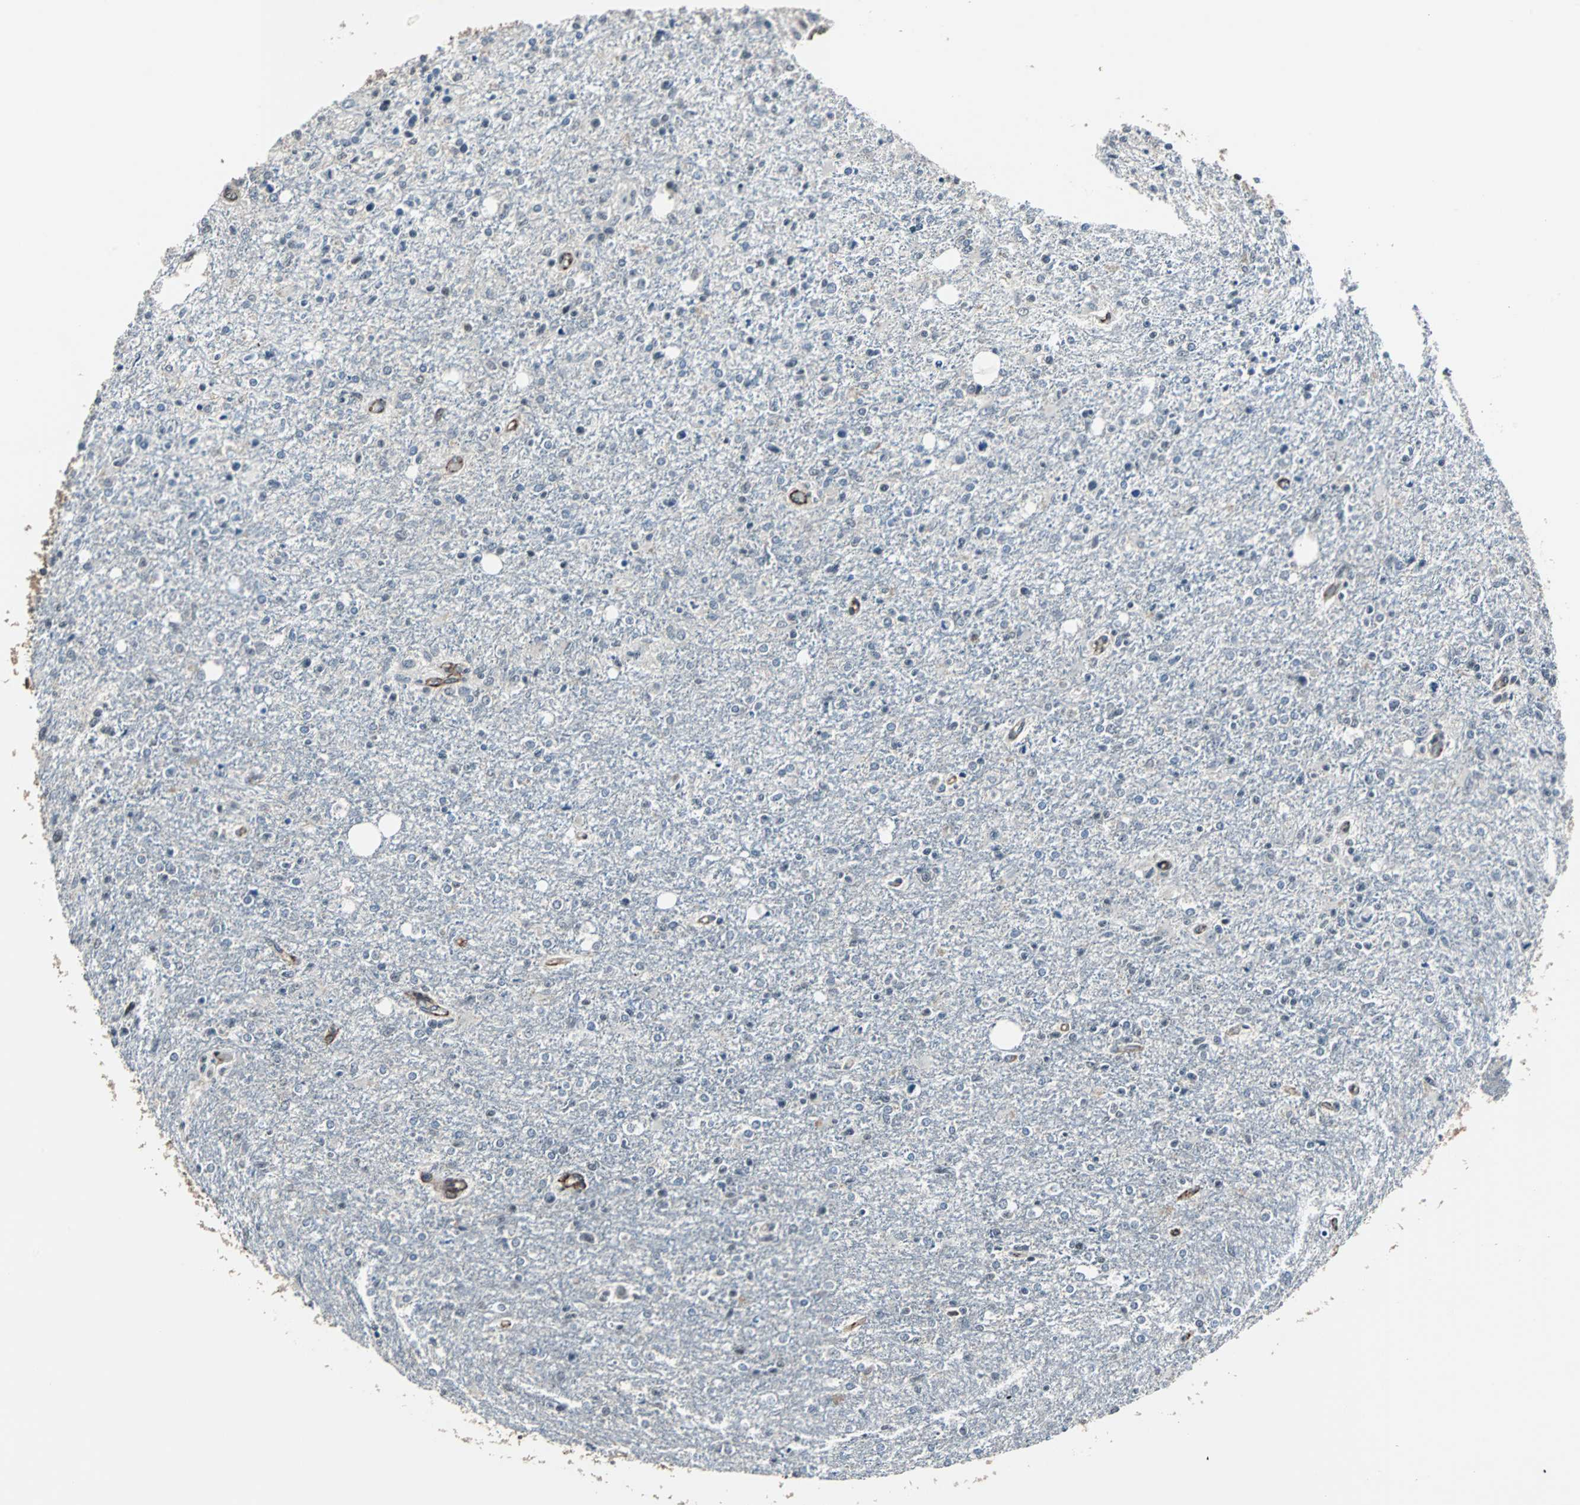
{"staining": {"intensity": "moderate", "quantity": "<25%", "location": "nuclear"}, "tissue": "glioma", "cell_type": "Tumor cells", "image_type": "cancer", "snomed": [{"axis": "morphology", "description": "Glioma, malignant, High grade"}, {"axis": "topography", "description": "Cerebral cortex"}], "caption": "Immunohistochemical staining of glioma demonstrates moderate nuclear protein expression in approximately <25% of tumor cells.", "gene": "MKX", "patient": {"sex": "male", "age": 76}}